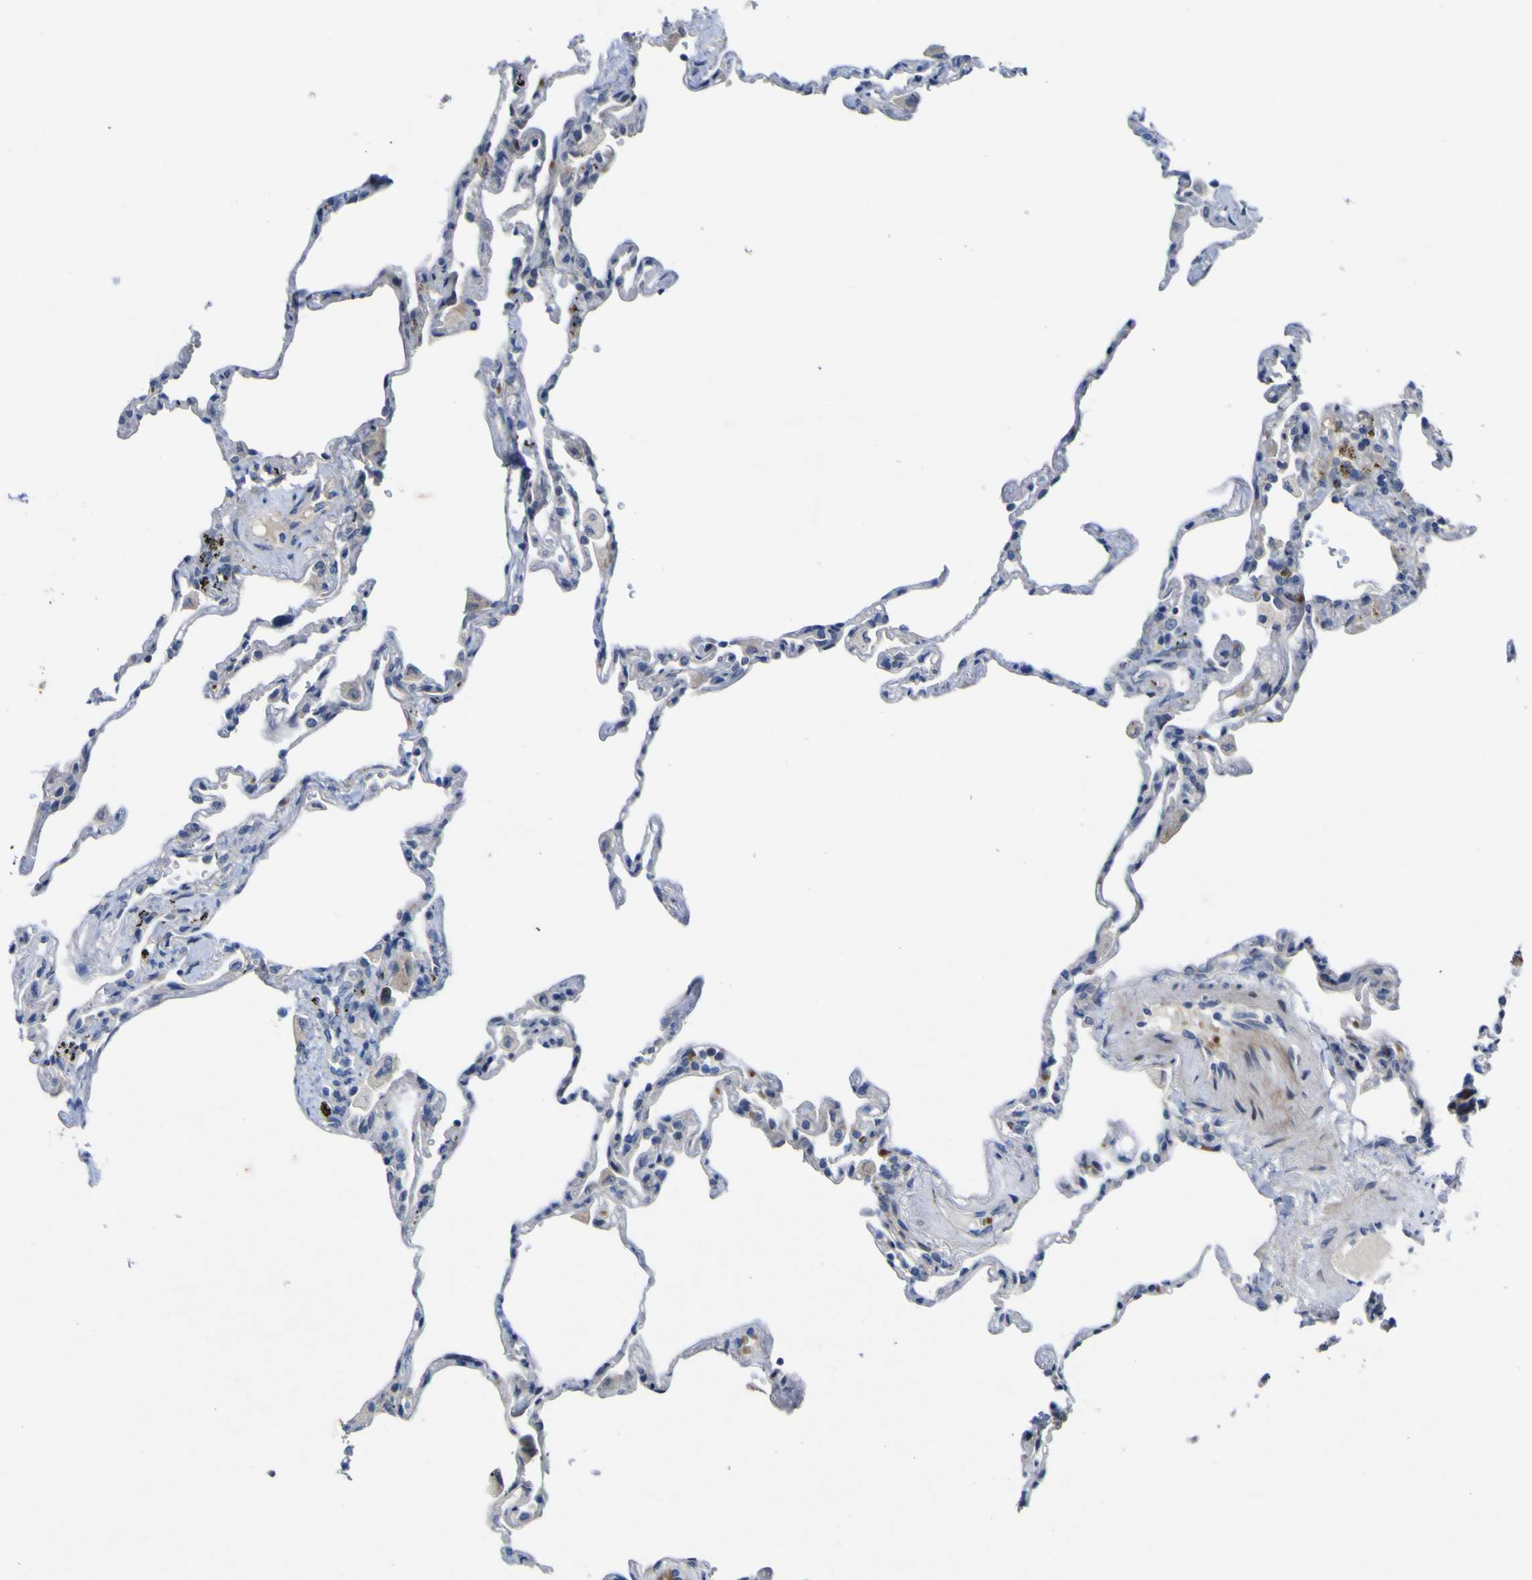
{"staining": {"intensity": "negative", "quantity": "none", "location": "none"}, "tissue": "lung", "cell_type": "Alveolar cells", "image_type": "normal", "snomed": [{"axis": "morphology", "description": "Normal tissue, NOS"}, {"axis": "topography", "description": "Lung"}], "caption": "Immunohistochemical staining of normal human lung reveals no significant staining in alveolar cells.", "gene": "NAV1", "patient": {"sex": "male", "age": 59}}